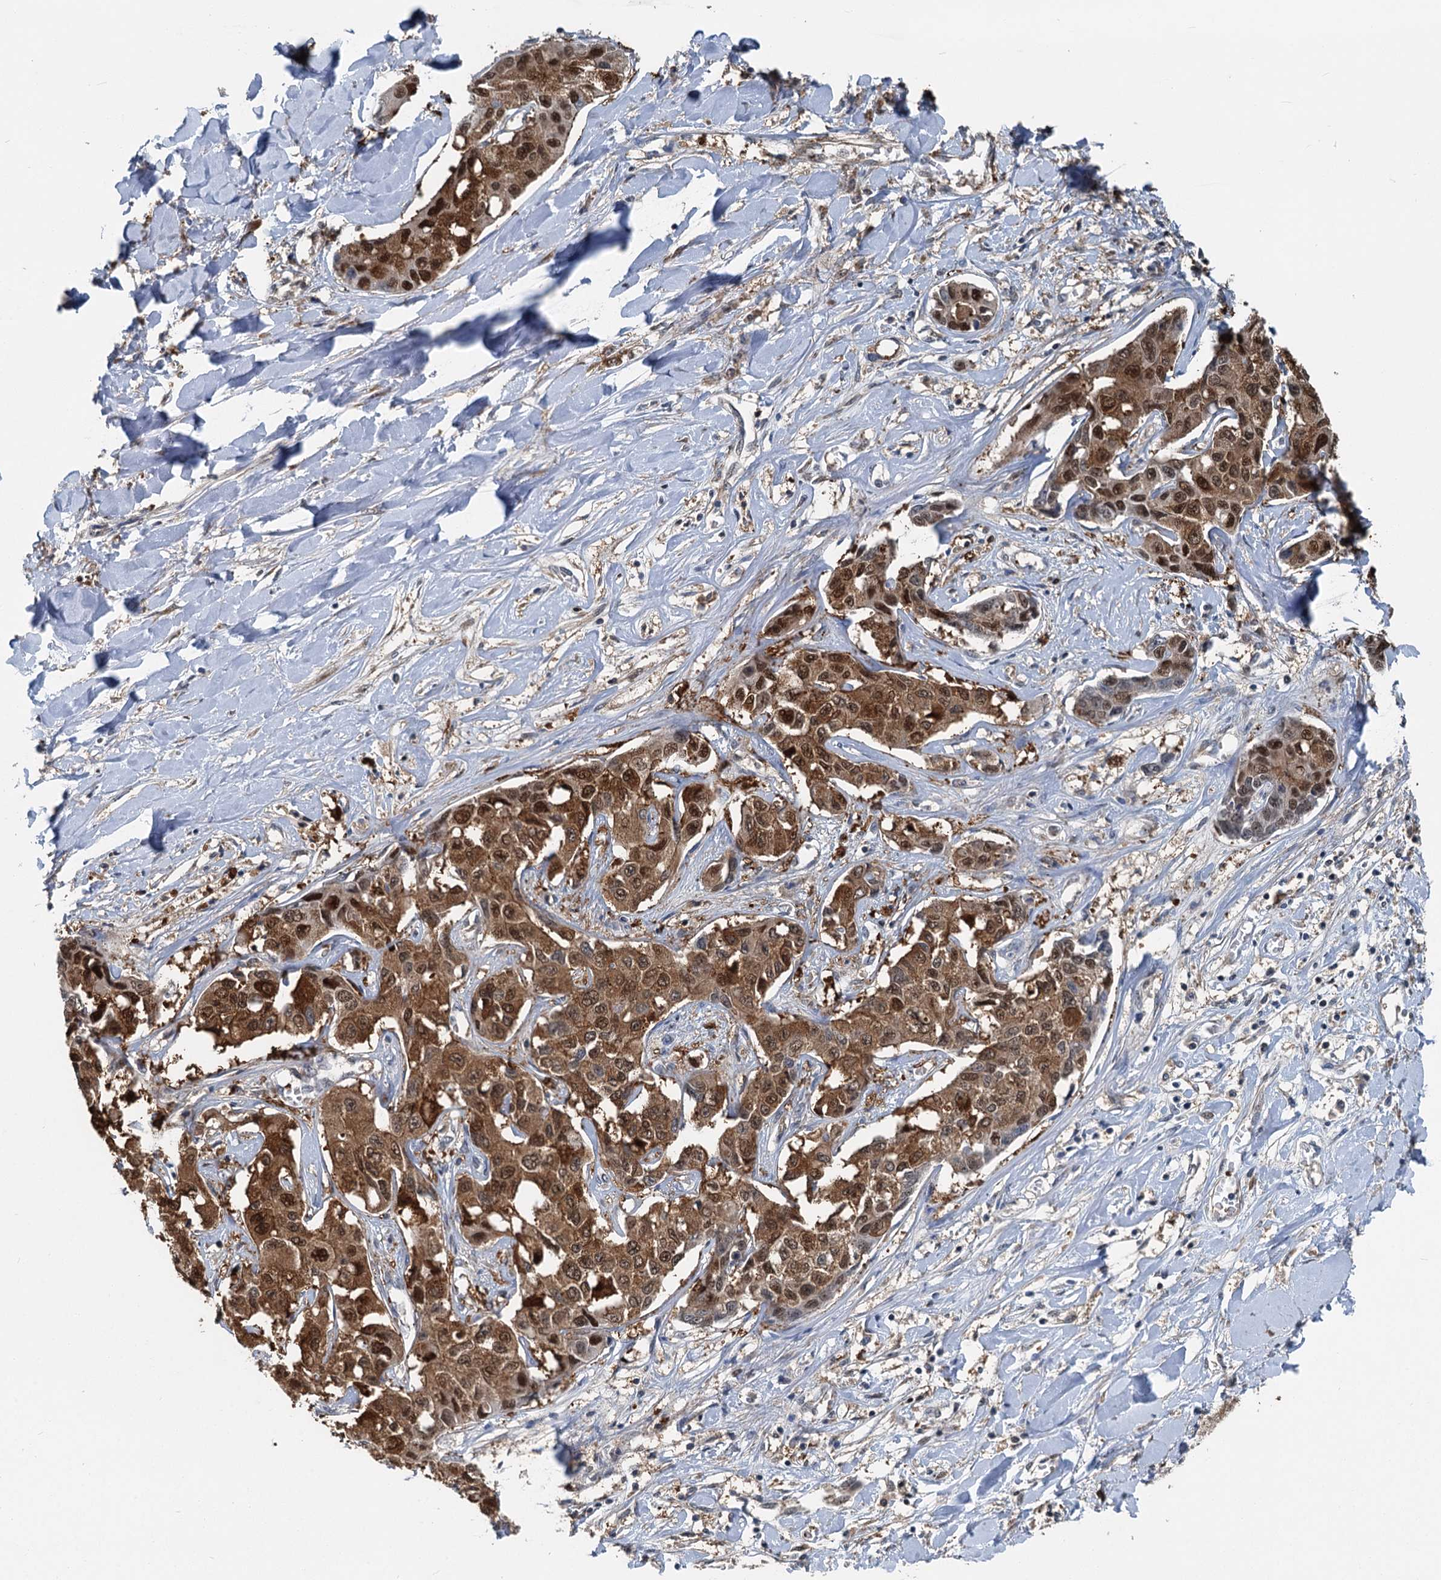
{"staining": {"intensity": "strong", "quantity": ">75%", "location": "cytoplasmic/membranous,nuclear"}, "tissue": "liver cancer", "cell_type": "Tumor cells", "image_type": "cancer", "snomed": [{"axis": "morphology", "description": "Cholangiocarcinoma"}, {"axis": "topography", "description": "Liver"}], "caption": "Protein expression analysis of liver cancer (cholangiocarcinoma) exhibits strong cytoplasmic/membranous and nuclear expression in approximately >75% of tumor cells.", "gene": "GPI", "patient": {"sex": "male", "age": 59}}